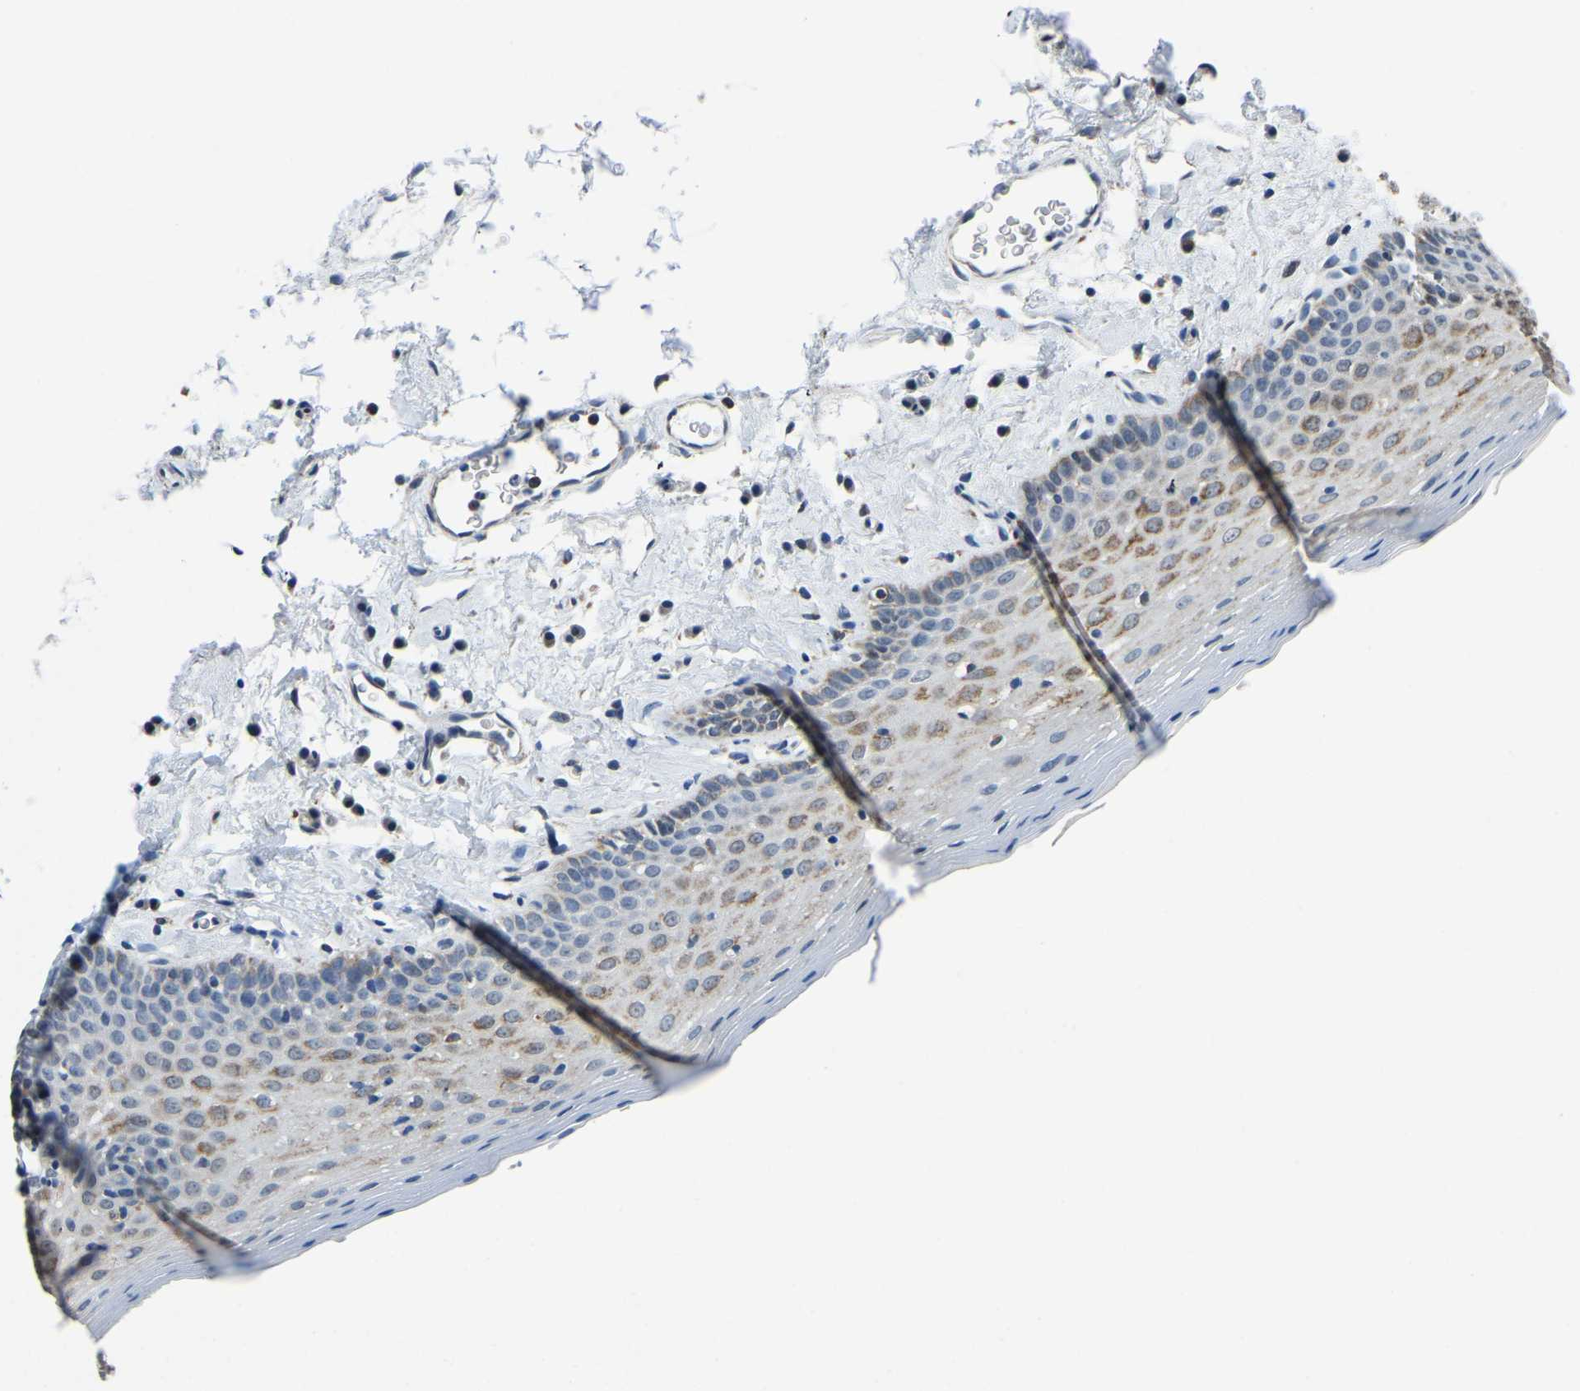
{"staining": {"intensity": "moderate", "quantity": "25%-75%", "location": "cytoplasmic/membranous"}, "tissue": "oral mucosa", "cell_type": "Squamous epithelial cells", "image_type": "normal", "snomed": [{"axis": "morphology", "description": "Normal tissue, NOS"}, {"axis": "topography", "description": "Oral tissue"}], "caption": "Immunohistochemistry photomicrograph of unremarkable oral mucosa: human oral mucosa stained using immunohistochemistry demonstrates medium levels of moderate protein expression localized specifically in the cytoplasmic/membranous of squamous epithelial cells, appearing as a cytoplasmic/membranous brown color.", "gene": "BNIP3L", "patient": {"sex": "male", "age": 66}}